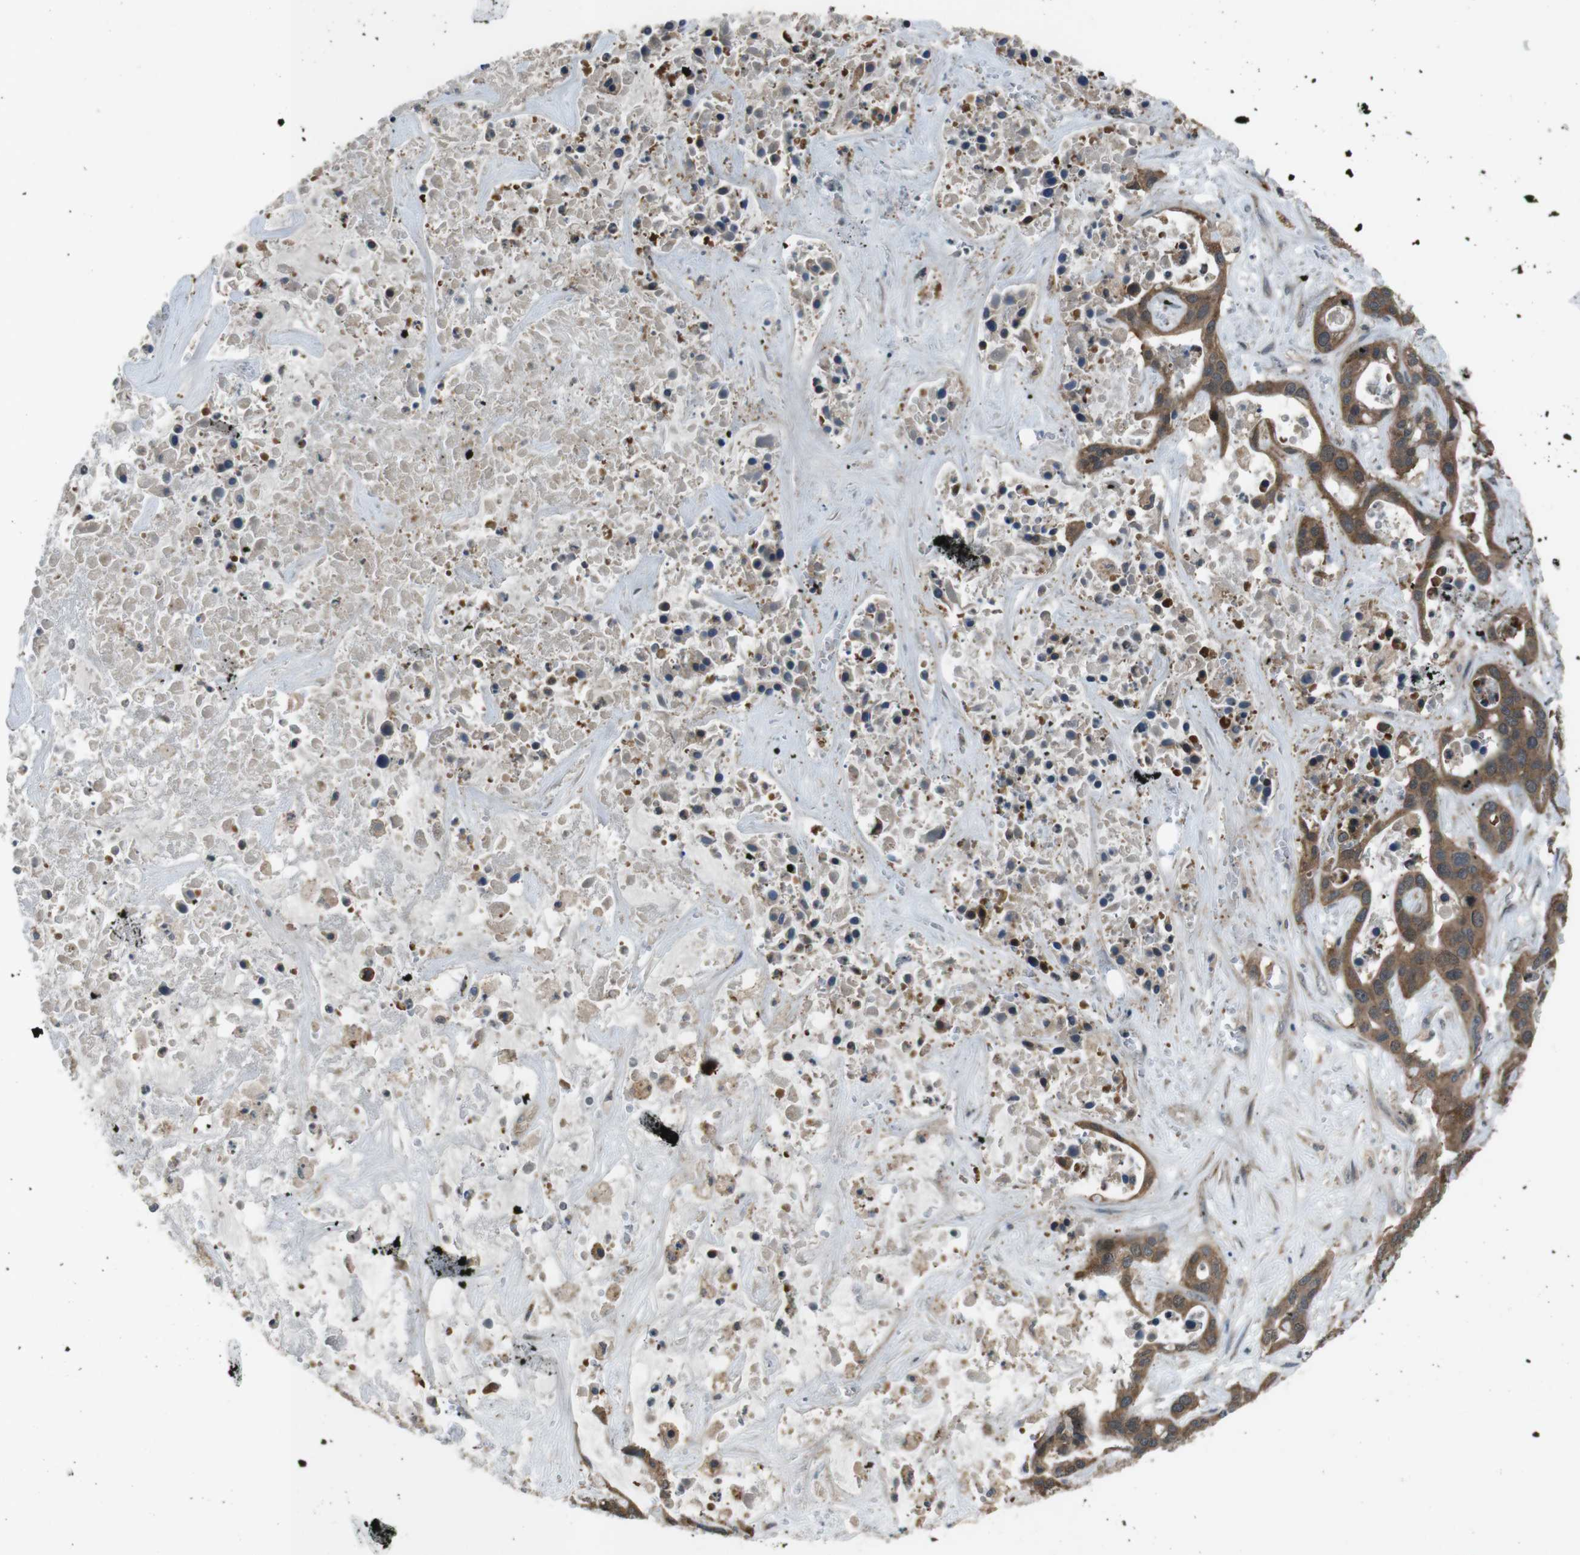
{"staining": {"intensity": "moderate", "quantity": ">75%", "location": "cytoplasmic/membranous"}, "tissue": "liver cancer", "cell_type": "Tumor cells", "image_type": "cancer", "snomed": [{"axis": "morphology", "description": "Cholangiocarcinoma"}, {"axis": "topography", "description": "Liver"}], "caption": "Liver cholangiocarcinoma was stained to show a protein in brown. There is medium levels of moderate cytoplasmic/membranous expression in about >75% of tumor cells. The protein is stained brown, and the nuclei are stained in blue (DAB IHC with brightfield microscopy, high magnification).", "gene": "SLC22A23", "patient": {"sex": "female", "age": 65}}